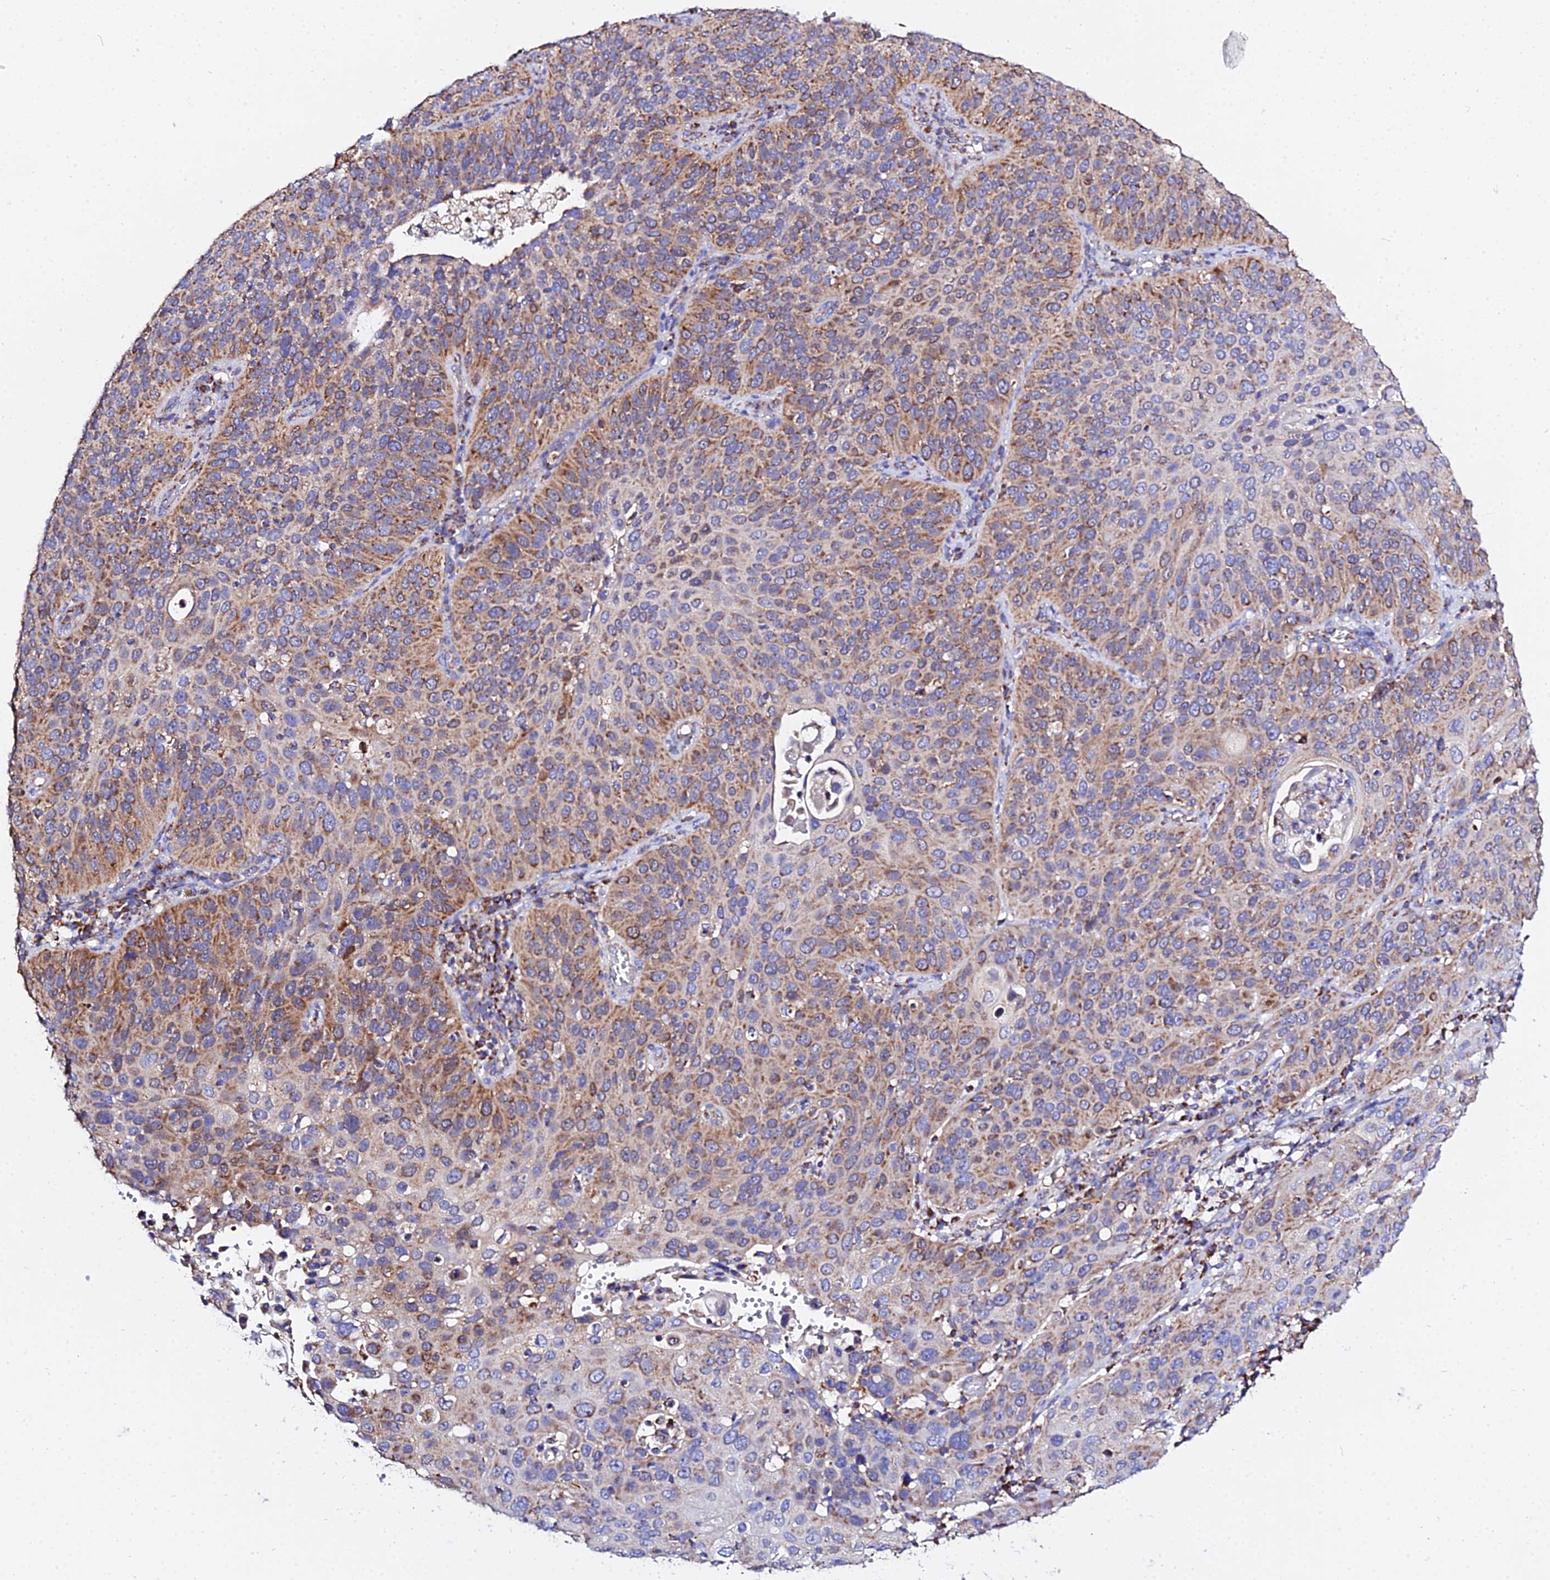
{"staining": {"intensity": "moderate", "quantity": ">75%", "location": "cytoplasmic/membranous"}, "tissue": "cervical cancer", "cell_type": "Tumor cells", "image_type": "cancer", "snomed": [{"axis": "morphology", "description": "Squamous cell carcinoma, NOS"}, {"axis": "topography", "description": "Cervix"}], "caption": "Cervical cancer (squamous cell carcinoma) tissue reveals moderate cytoplasmic/membranous positivity in approximately >75% of tumor cells, visualized by immunohistochemistry. (DAB IHC with brightfield microscopy, high magnification).", "gene": "ZNF573", "patient": {"sex": "female", "age": 36}}